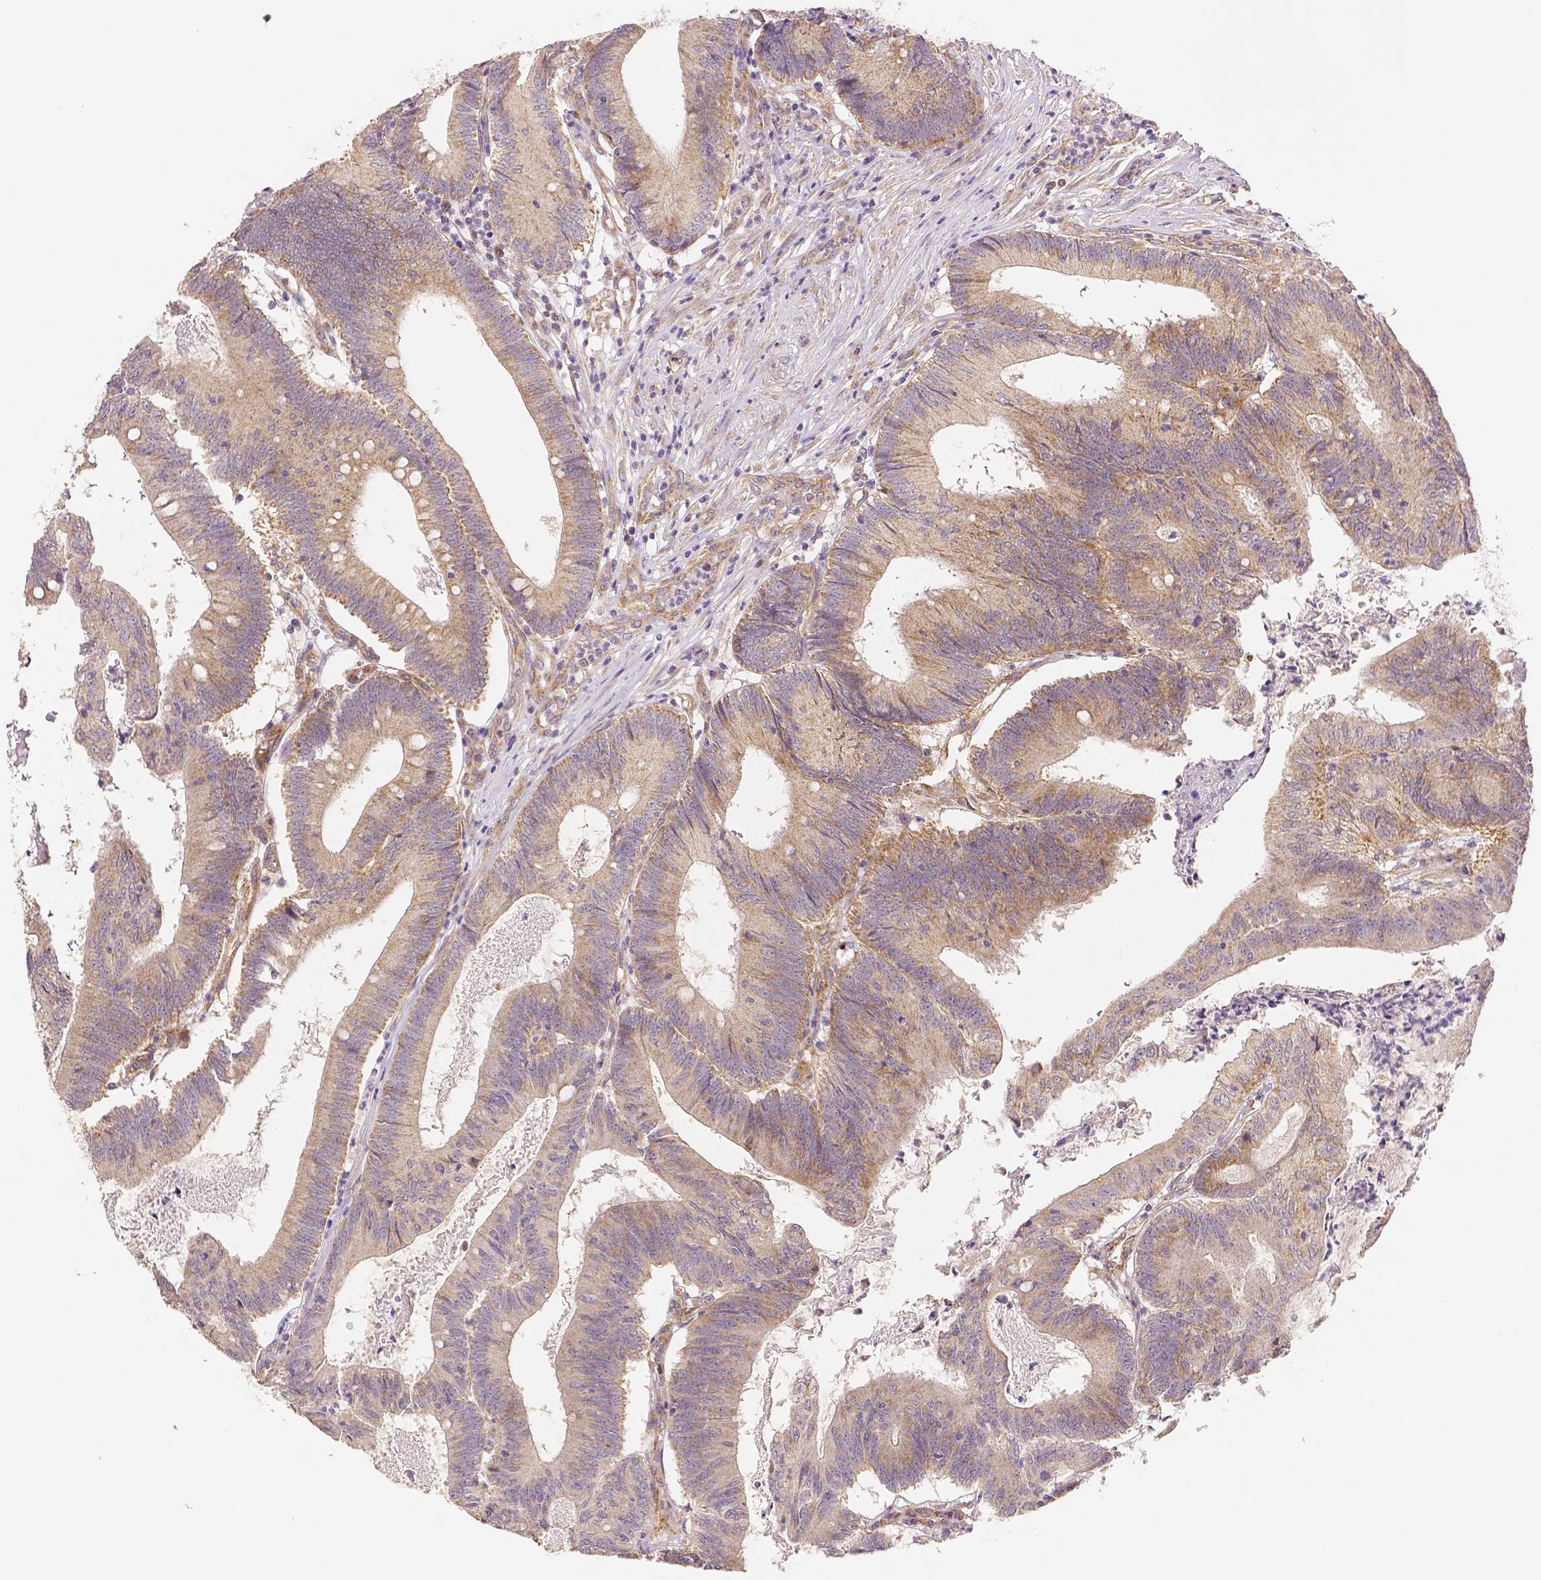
{"staining": {"intensity": "weak", "quantity": "25%-75%", "location": "cytoplasmic/membranous"}, "tissue": "colorectal cancer", "cell_type": "Tumor cells", "image_type": "cancer", "snomed": [{"axis": "morphology", "description": "Adenocarcinoma, NOS"}, {"axis": "topography", "description": "Colon"}], "caption": "Tumor cells display low levels of weak cytoplasmic/membranous positivity in approximately 25%-75% of cells in colorectal cancer (adenocarcinoma).", "gene": "RHOT1", "patient": {"sex": "female", "age": 70}}